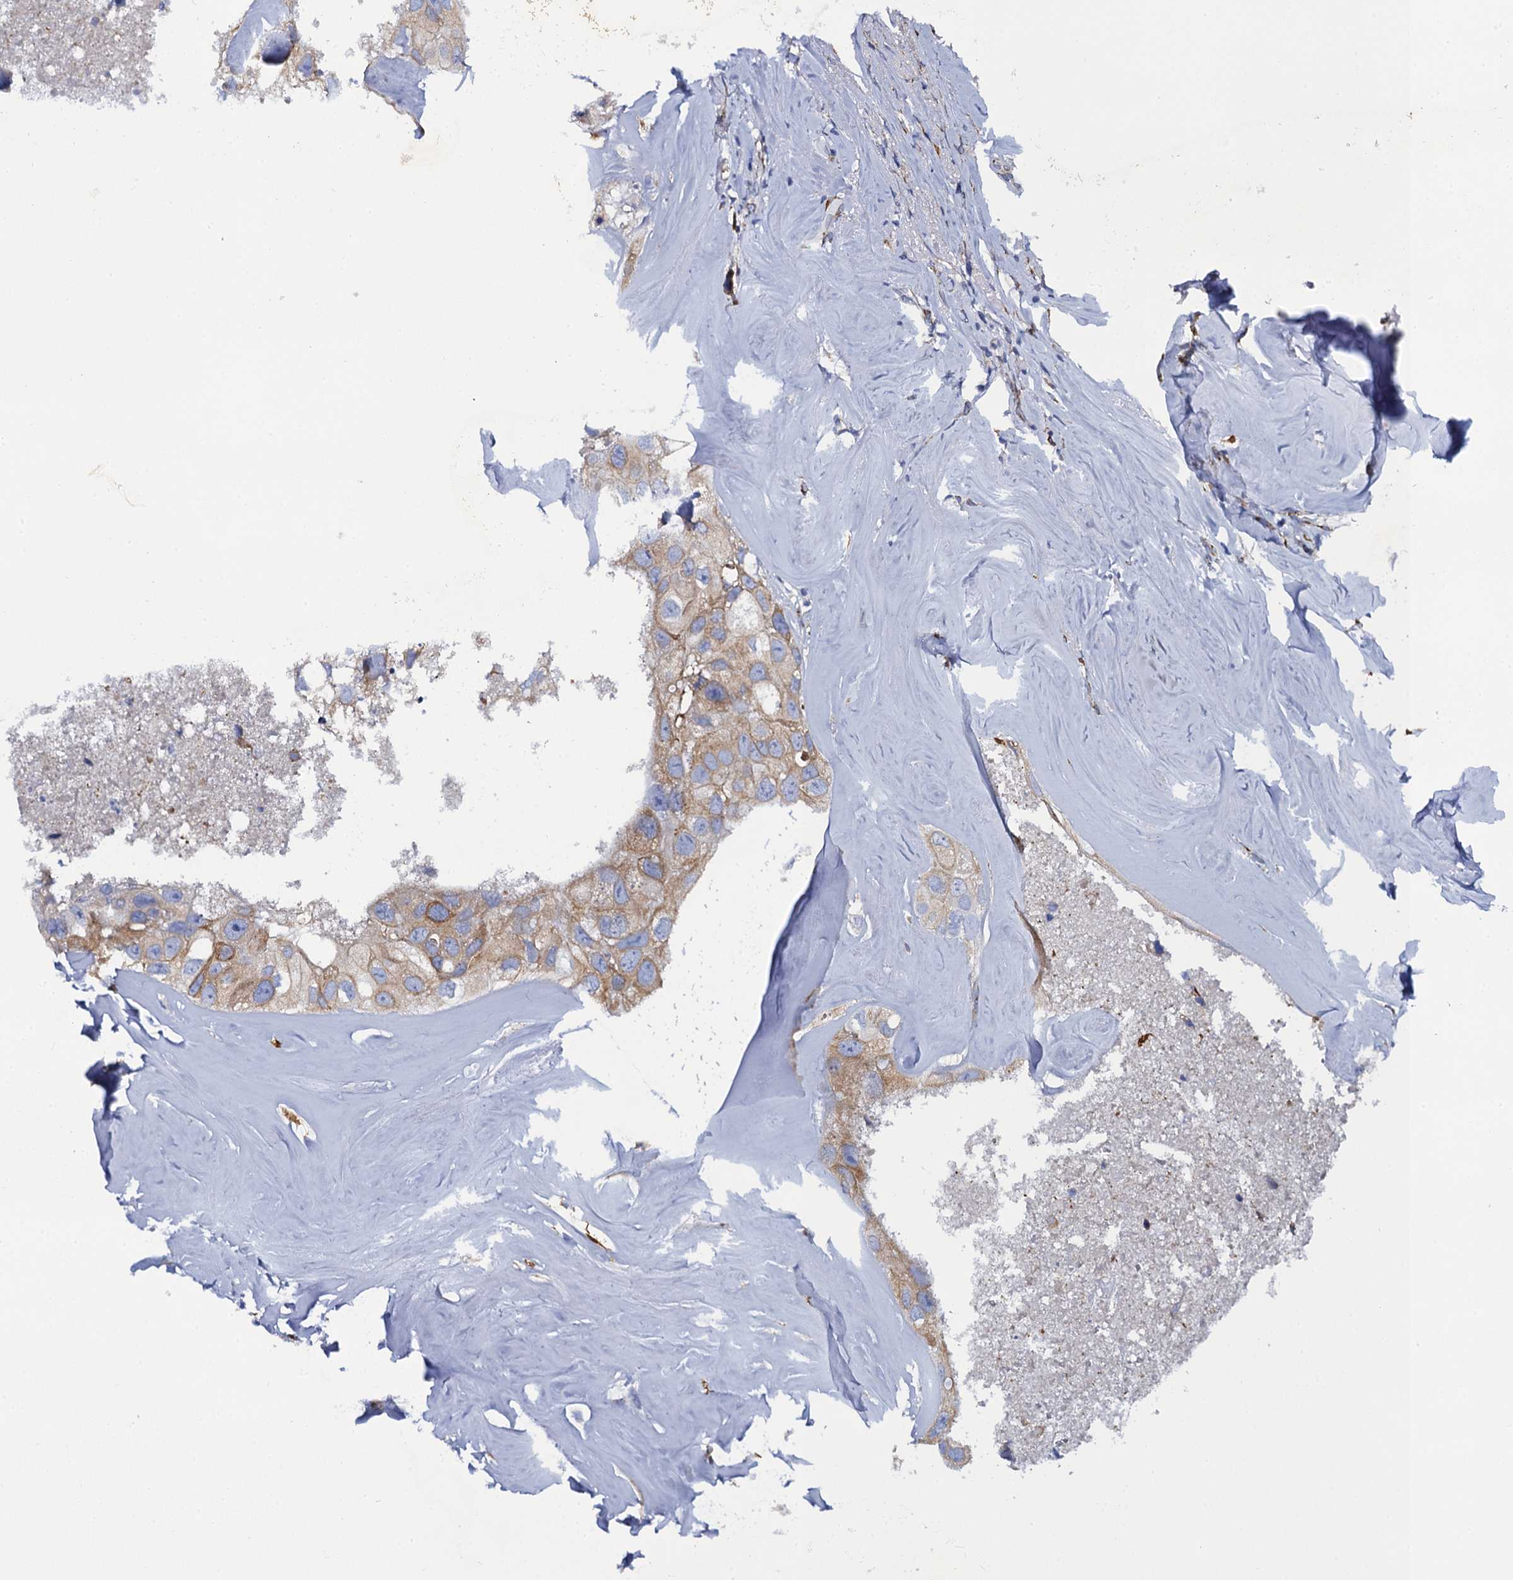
{"staining": {"intensity": "moderate", "quantity": "<25%", "location": "cytoplasmic/membranous"}, "tissue": "head and neck cancer", "cell_type": "Tumor cells", "image_type": "cancer", "snomed": [{"axis": "morphology", "description": "Adenocarcinoma, NOS"}, {"axis": "morphology", "description": "Adenocarcinoma, metastatic, NOS"}, {"axis": "topography", "description": "Head-Neck"}], "caption": "Human head and neck cancer (adenocarcinoma) stained with a protein marker shows moderate staining in tumor cells.", "gene": "POGLUT3", "patient": {"sex": "male", "age": 75}}